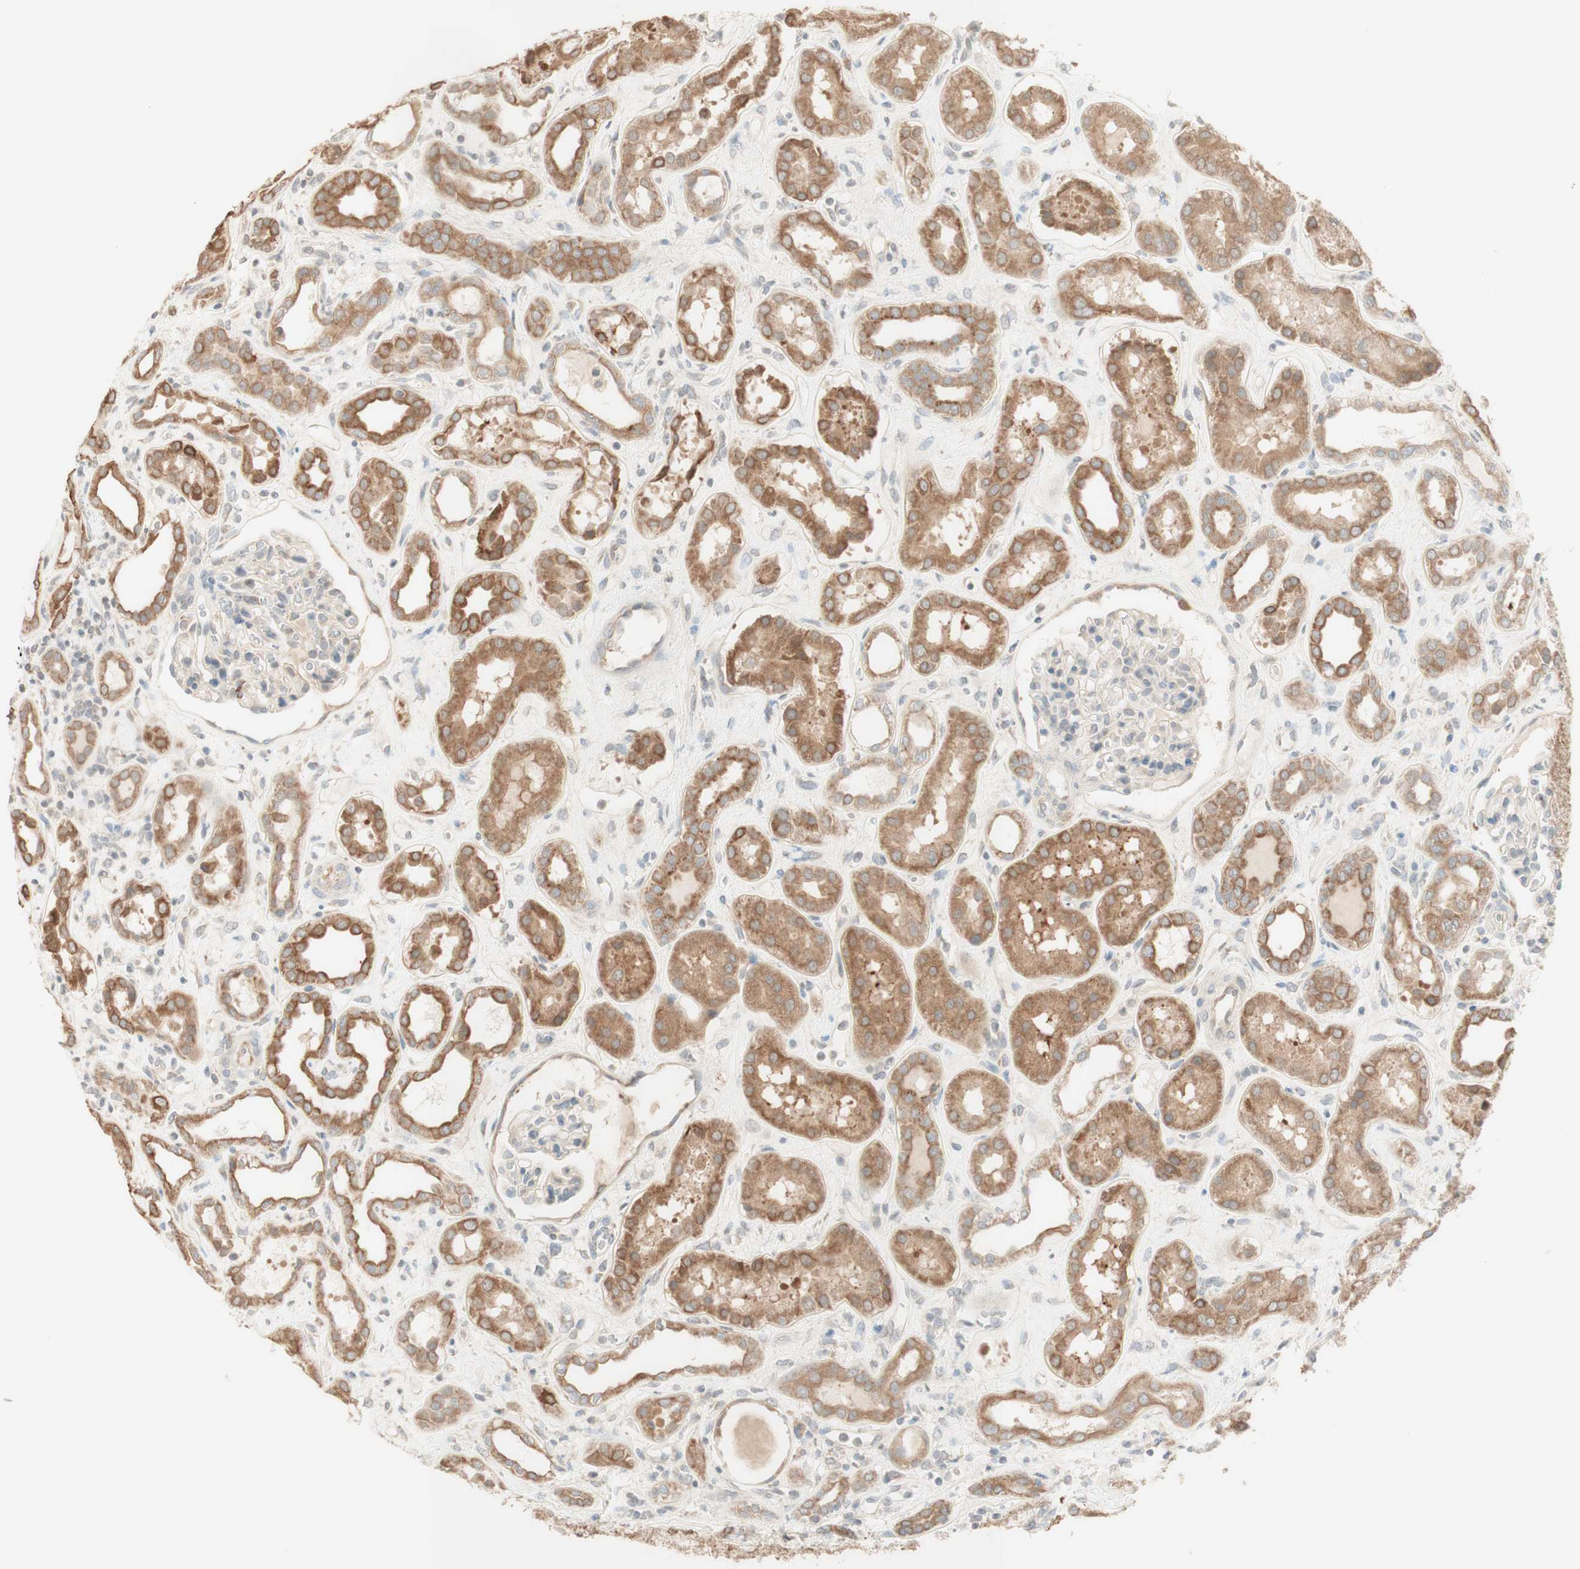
{"staining": {"intensity": "negative", "quantity": "none", "location": "none"}, "tissue": "kidney", "cell_type": "Cells in glomeruli", "image_type": "normal", "snomed": [{"axis": "morphology", "description": "Normal tissue, NOS"}, {"axis": "topography", "description": "Kidney"}], "caption": "This is an IHC photomicrograph of unremarkable human kidney. There is no positivity in cells in glomeruli.", "gene": "CLCN2", "patient": {"sex": "male", "age": 59}}